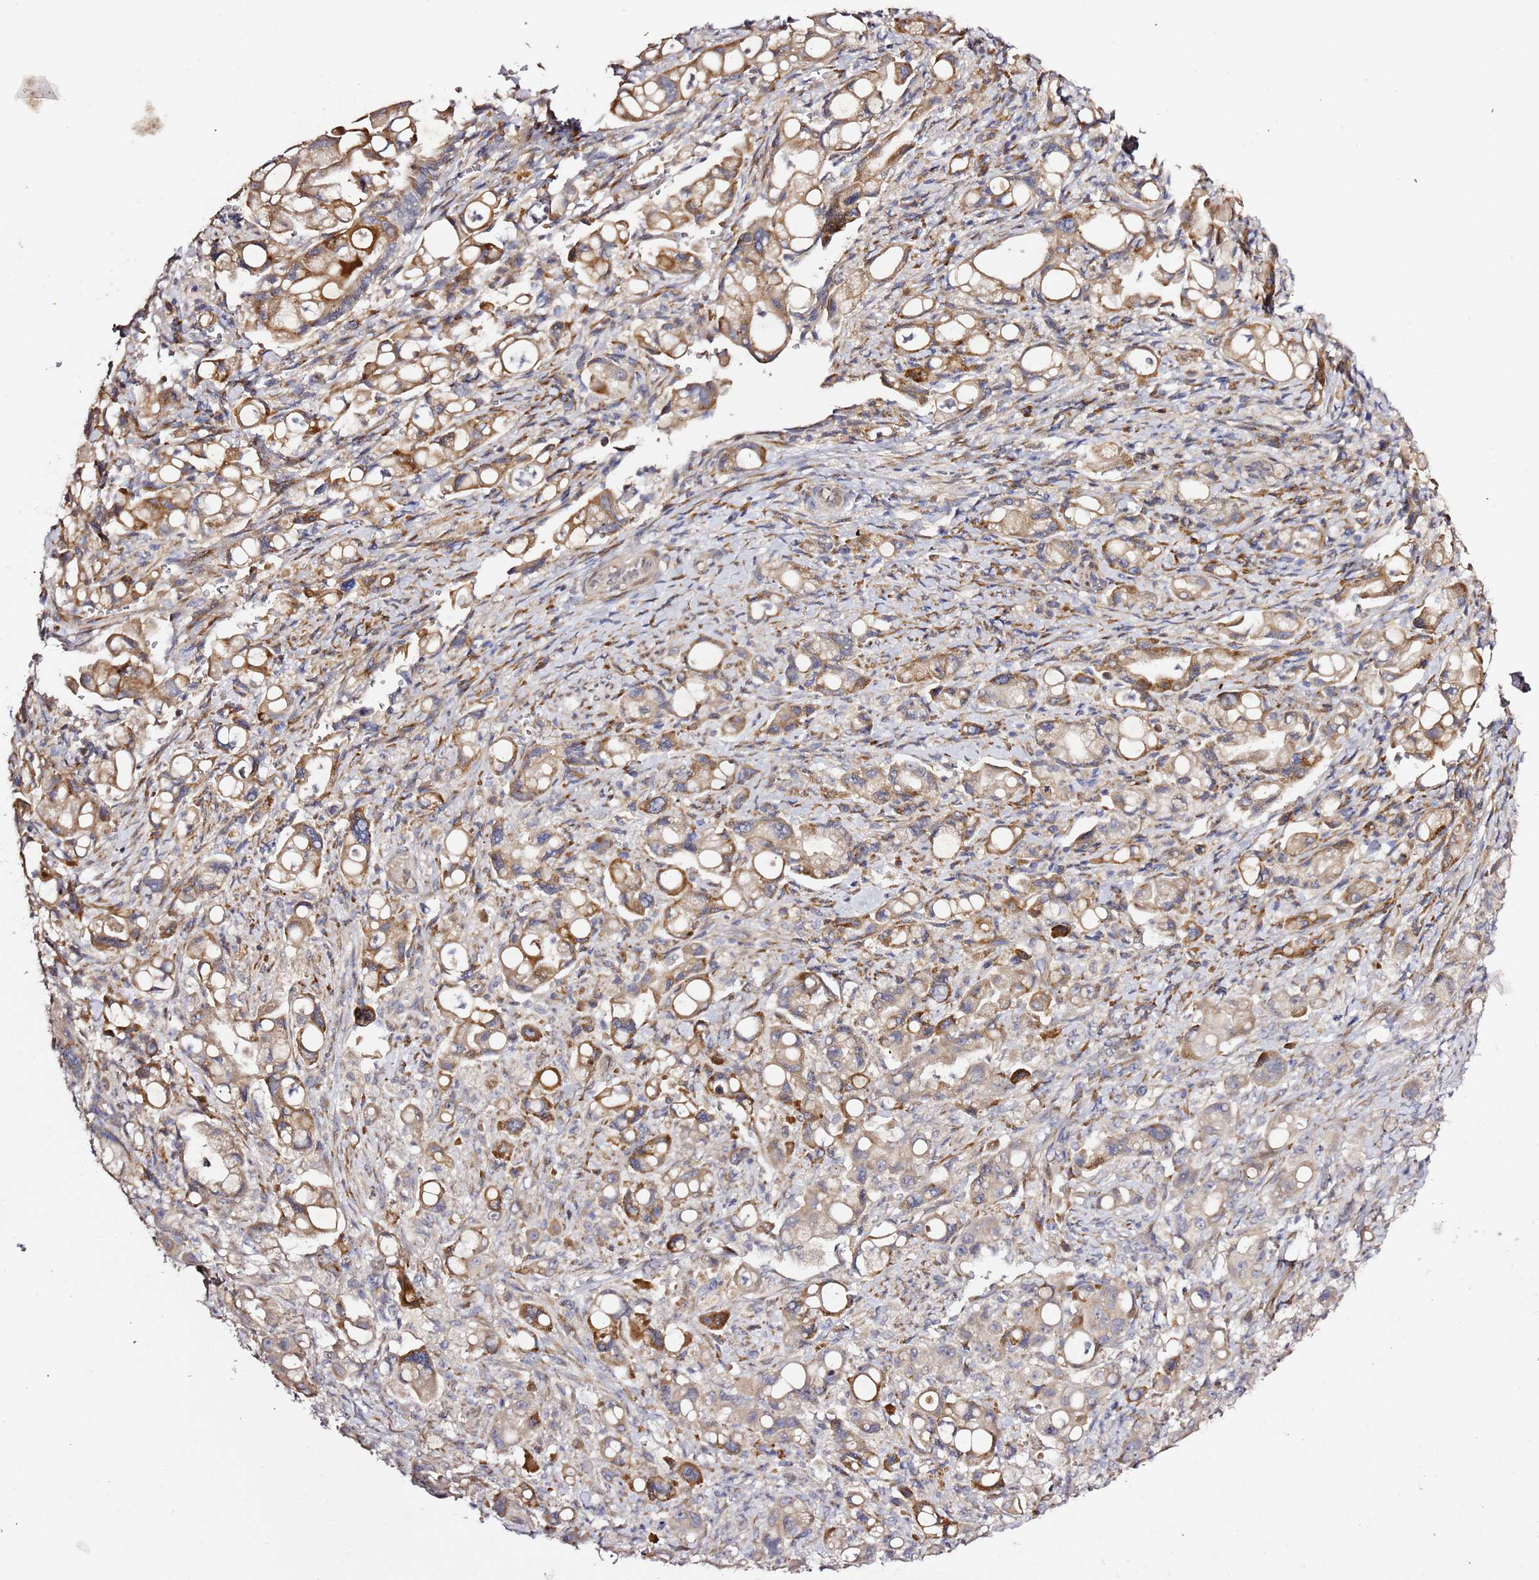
{"staining": {"intensity": "moderate", "quantity": ">75%", "location": "cytoplasmic/membranous"}, "tissue": "pancreatic cancer", "cell_type": "Tumor cells", "image_type": "cancer", "snomed": [{"axis": "morphology", "description": "Adenocarcinoma, NOS"}, {"axis": "topography", "description": "Pancreas"}], "caption": "DAB immunohistochemical staining of adenocarcinoma (pancreatic) reveals moderate cytoplasmic/membranous protein staining in approximately >75% of tumor cells.", "gene": "HSD17B7", "patient": {"sex": "male", "age": 68}}